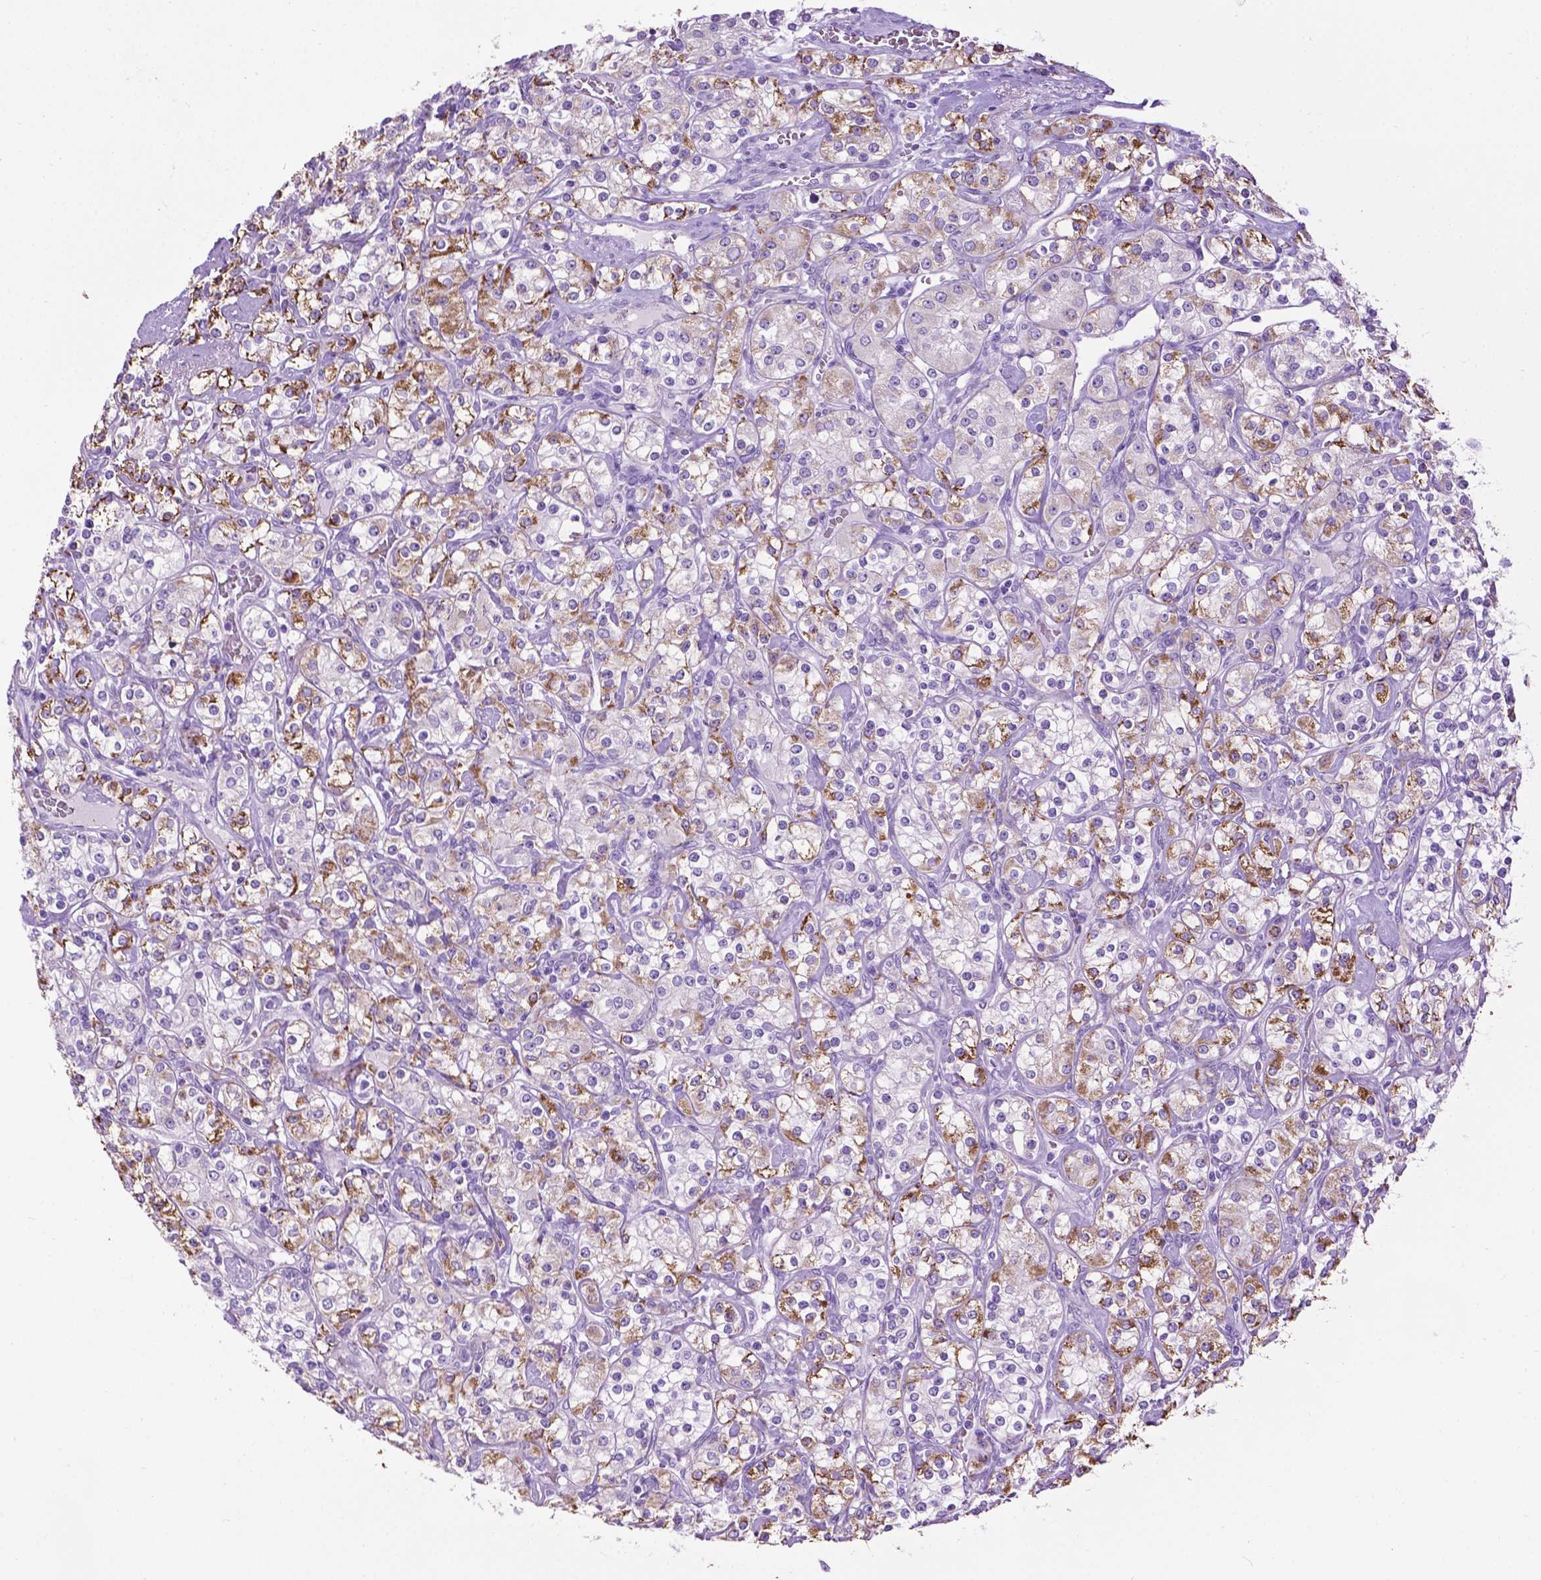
{"staining": {"intensity": "moderate", "quantity": "25%-75%", "location": "cytoplasmic/membranous"}, "tissue": "renal cancer", "cell_type": "Tumor cells", "image_type": "cancer", "snomed": [{"axis": "morphology", "description": "Adenocarcinoma, NOS"}, {"axis": "topography", "description": "Kidney"}], "caption": "High-power microscopy captured an immunohistochemistry photomicrograph of adenocarcinoma (renal), revealing moderate cytoplasmic/membranous staining in approximately 25%-75% of tumor cells. Using DAB (3,3'-diaminobenzidine) (brown) and hematoxylin (blue) stains, captured at high magnification using brightfield microscopy.", "gene": "TMEM132E", "patient": {"sex": "male", "age": 77}}